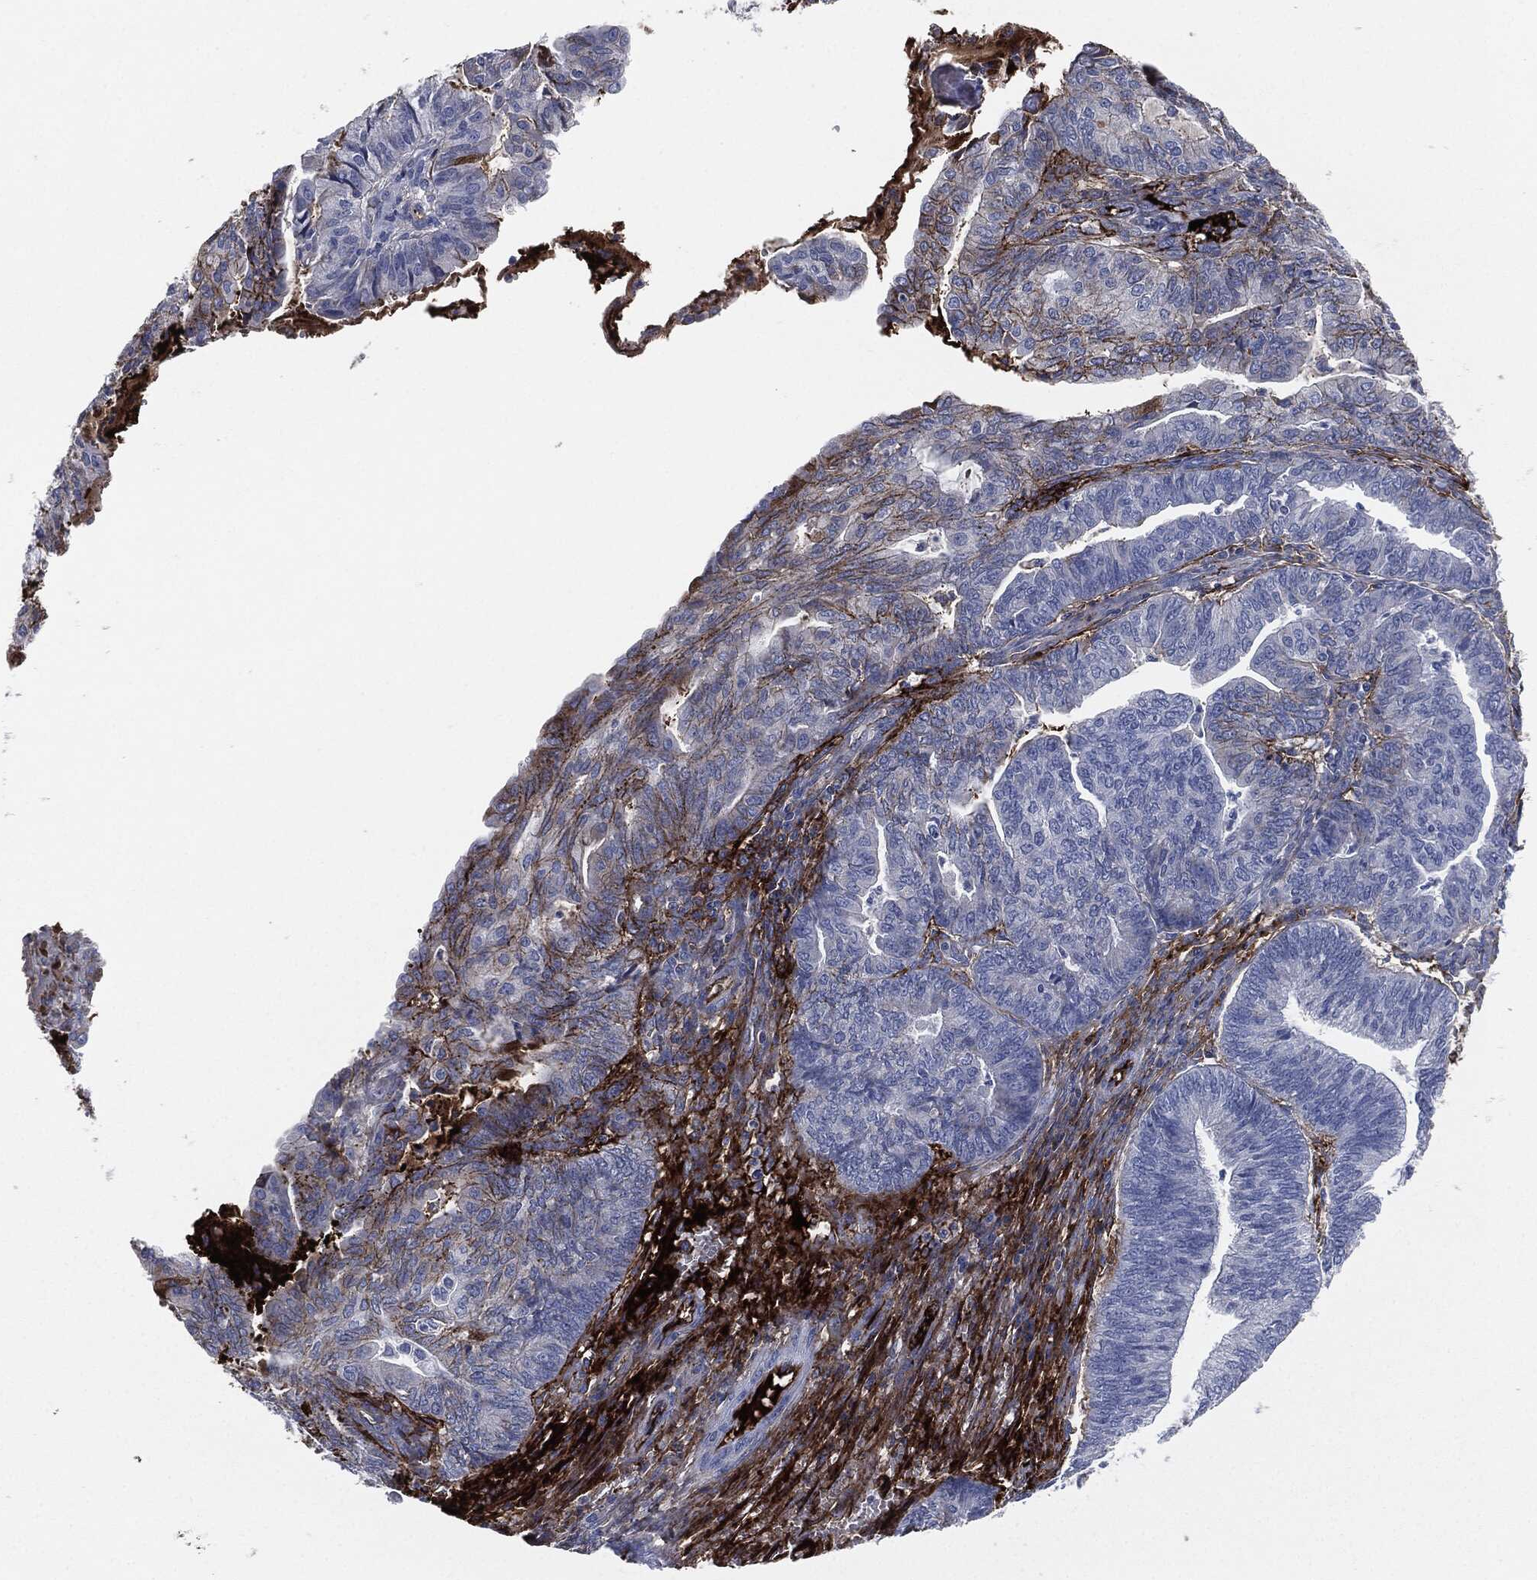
{"staining": {"intensity": "strong", "quantity": "<25%", "location": "cytoplasmic/membranous"}, "tissue": "endometrial cancer", "cell_type": "Tumor cells", "image_type": "cancer", "snomed": [{"axis": "morphology", "description": "Adenocarcinoma, NOS"}, {"axis": "topography", "description": "Endometrium"}], "caption": "Immunohistochemical staining of human adenocarcinoma (endometrial) reveals medium levels of strong cytoplasmic/membranous staining in about <25% of tumor cells. (DAB = brown stain, brightfield microscopy at high magnification).", "gene": "APOB", "patient": {"sex": "female", "age": 82}}